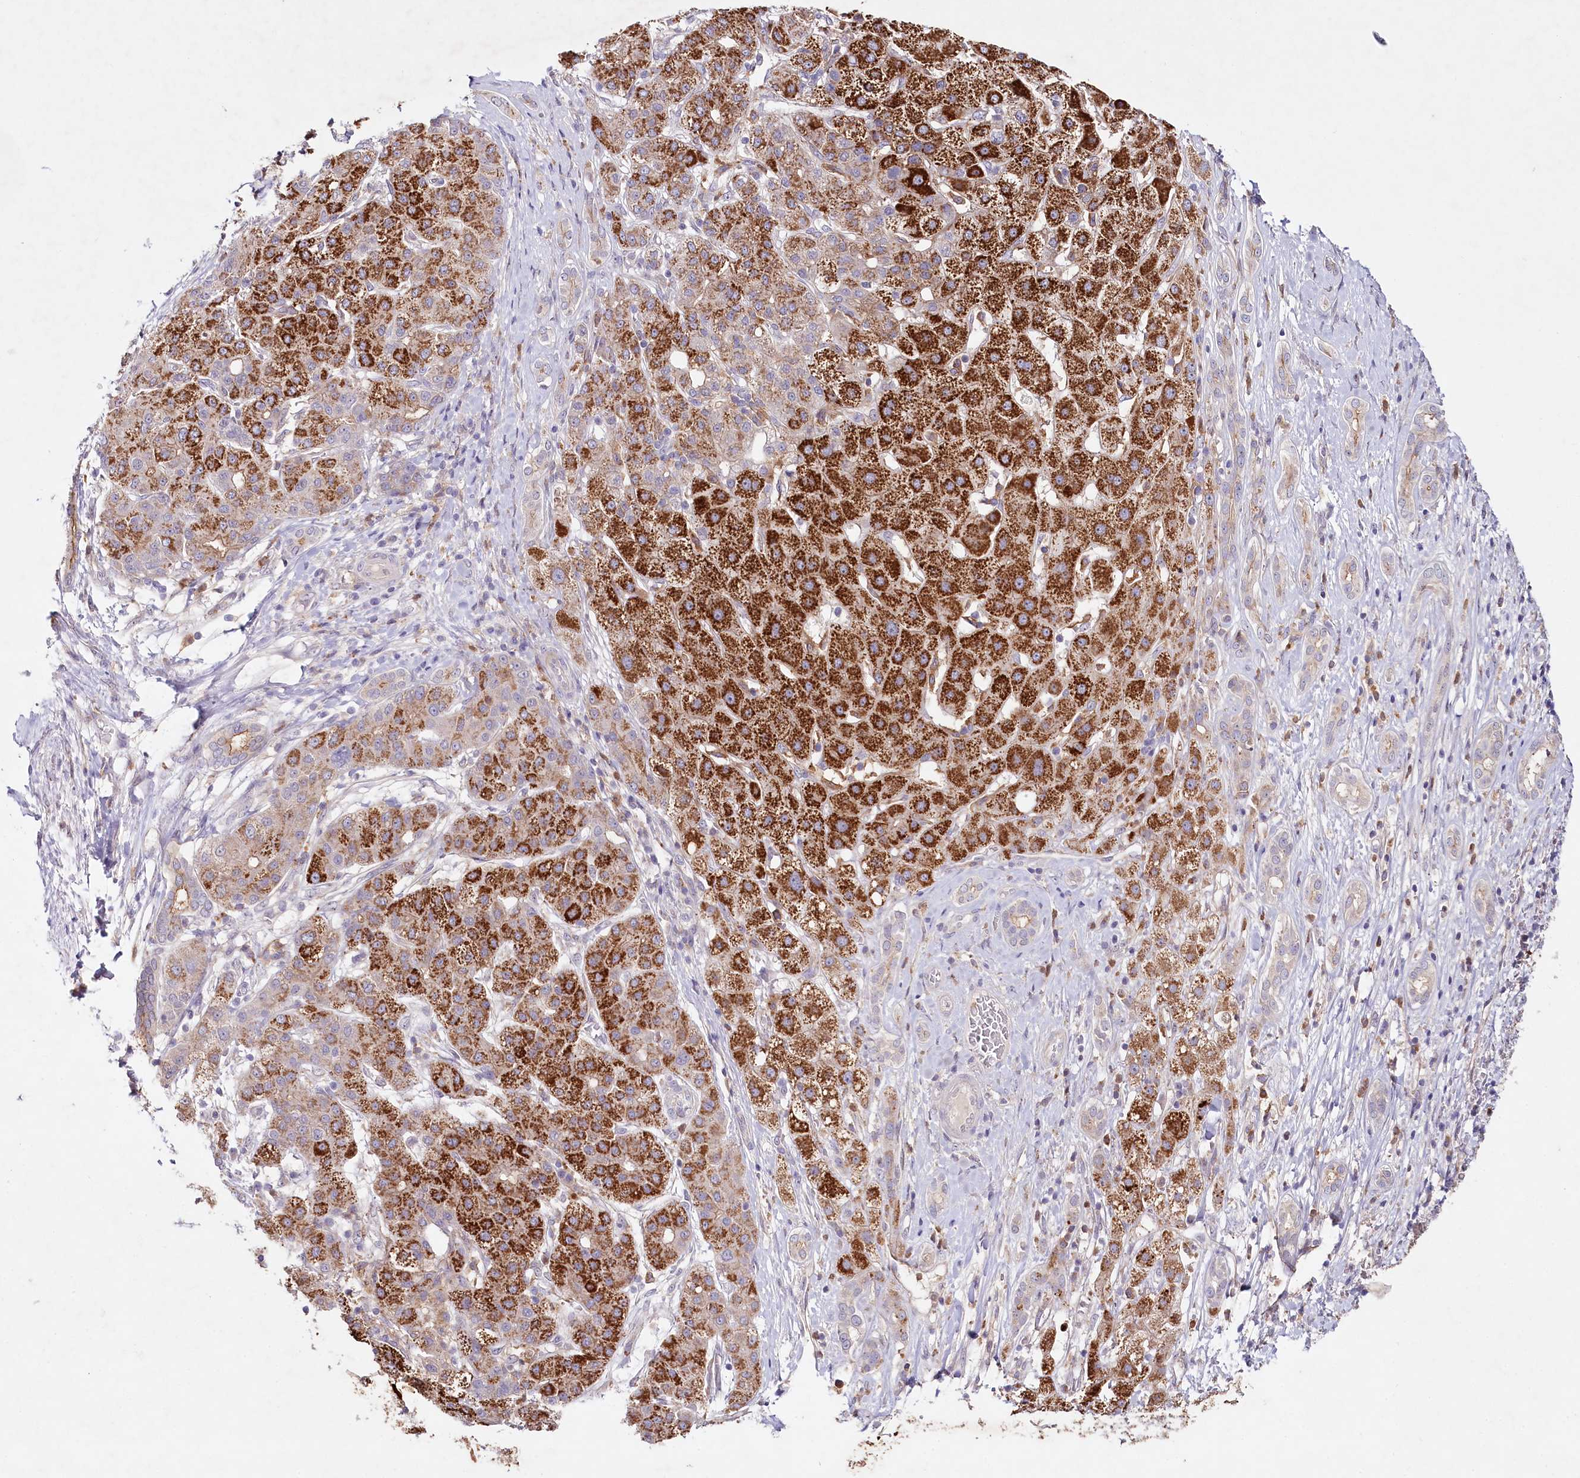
{"staining": {"intensity": "strong", "quantity": ">75%", "location": "cytoplasmic/membranous"}, "tissue": "liver cancer", "cell_type": "Tumor cells", "image_type": "cancer", "snomed": [{"axis": "morphology", "description": "Carcinoma, Hepatocellular, NOS"}, {"axis": "topography", "description": "Liver"}], "caption": "High-power microscopy captured an IHC photomicrograph of liver hepatocellular carcinoma, revealing strong cytoplasmic/membranous staining in approximately >75% of tumor cells.", "gene": "ALDH3B1", "patient": {"sex": "male", "age": 65}}